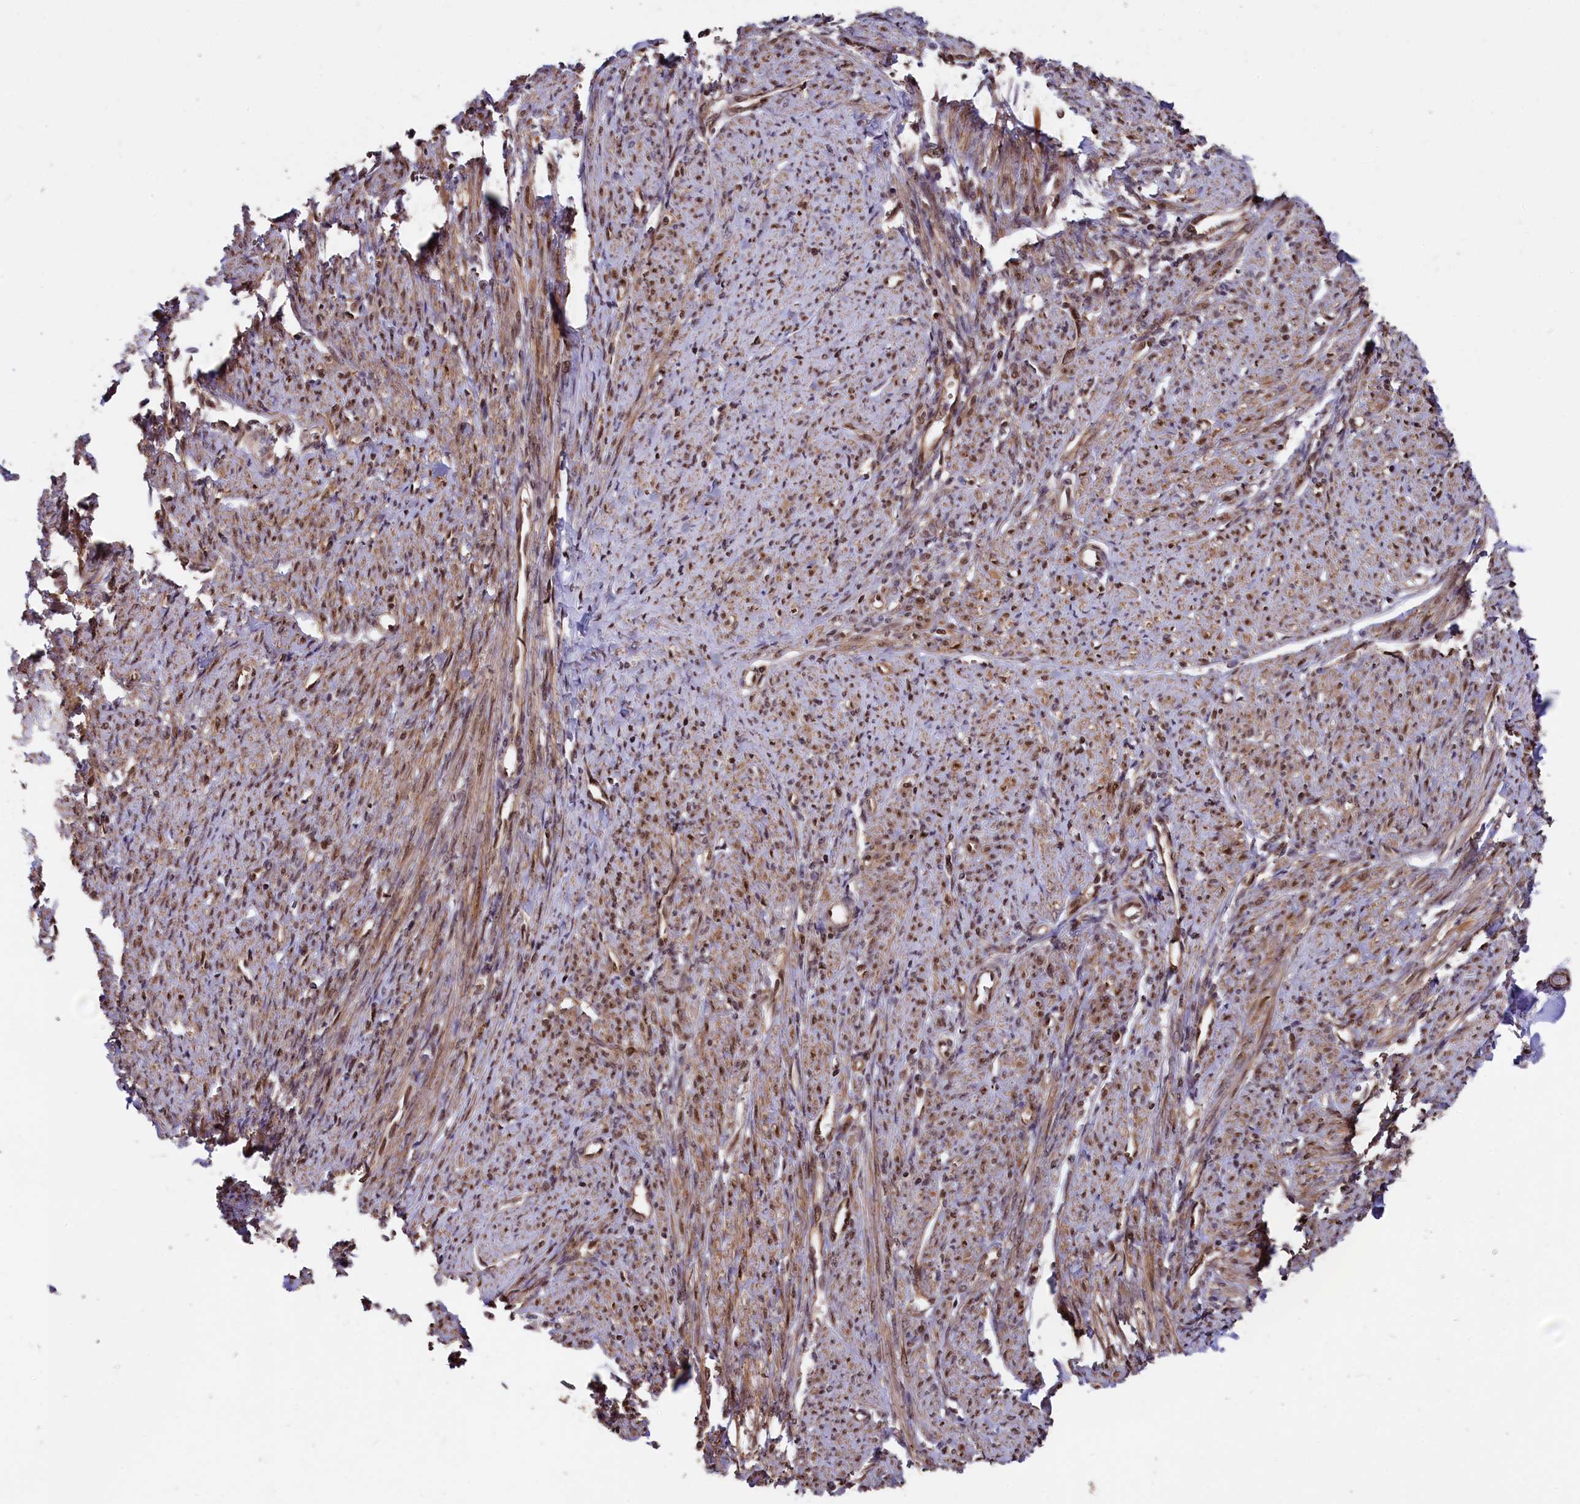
{"staining": {"intensity": "moderate", "quantity": ">75%", "location": "cytoplasmic/membranous,nuclear"}, "tissue": "smooth muscle", "cell_type": "Smooth muscle cells", "image_type": "normal", "snomed": [{"axis": "morphology", "description": "Normal tissue, NOS"}, {"axis": "topography", "description": "Smooth muscle"}, {"axis": "topography", "description": "Uterus"}], "caption": "Brown immunohistochemical staining in unremarkable human smooth muscle reveals moderate cytoplasmic/membranous,nuclear positivity in approximately >75% of smooth muscle cells. (DAB = brown stain, brightfield microscopy at high magnification).", "gene": "ADRM1", "patient": {"sex": "female", "age": 59}}